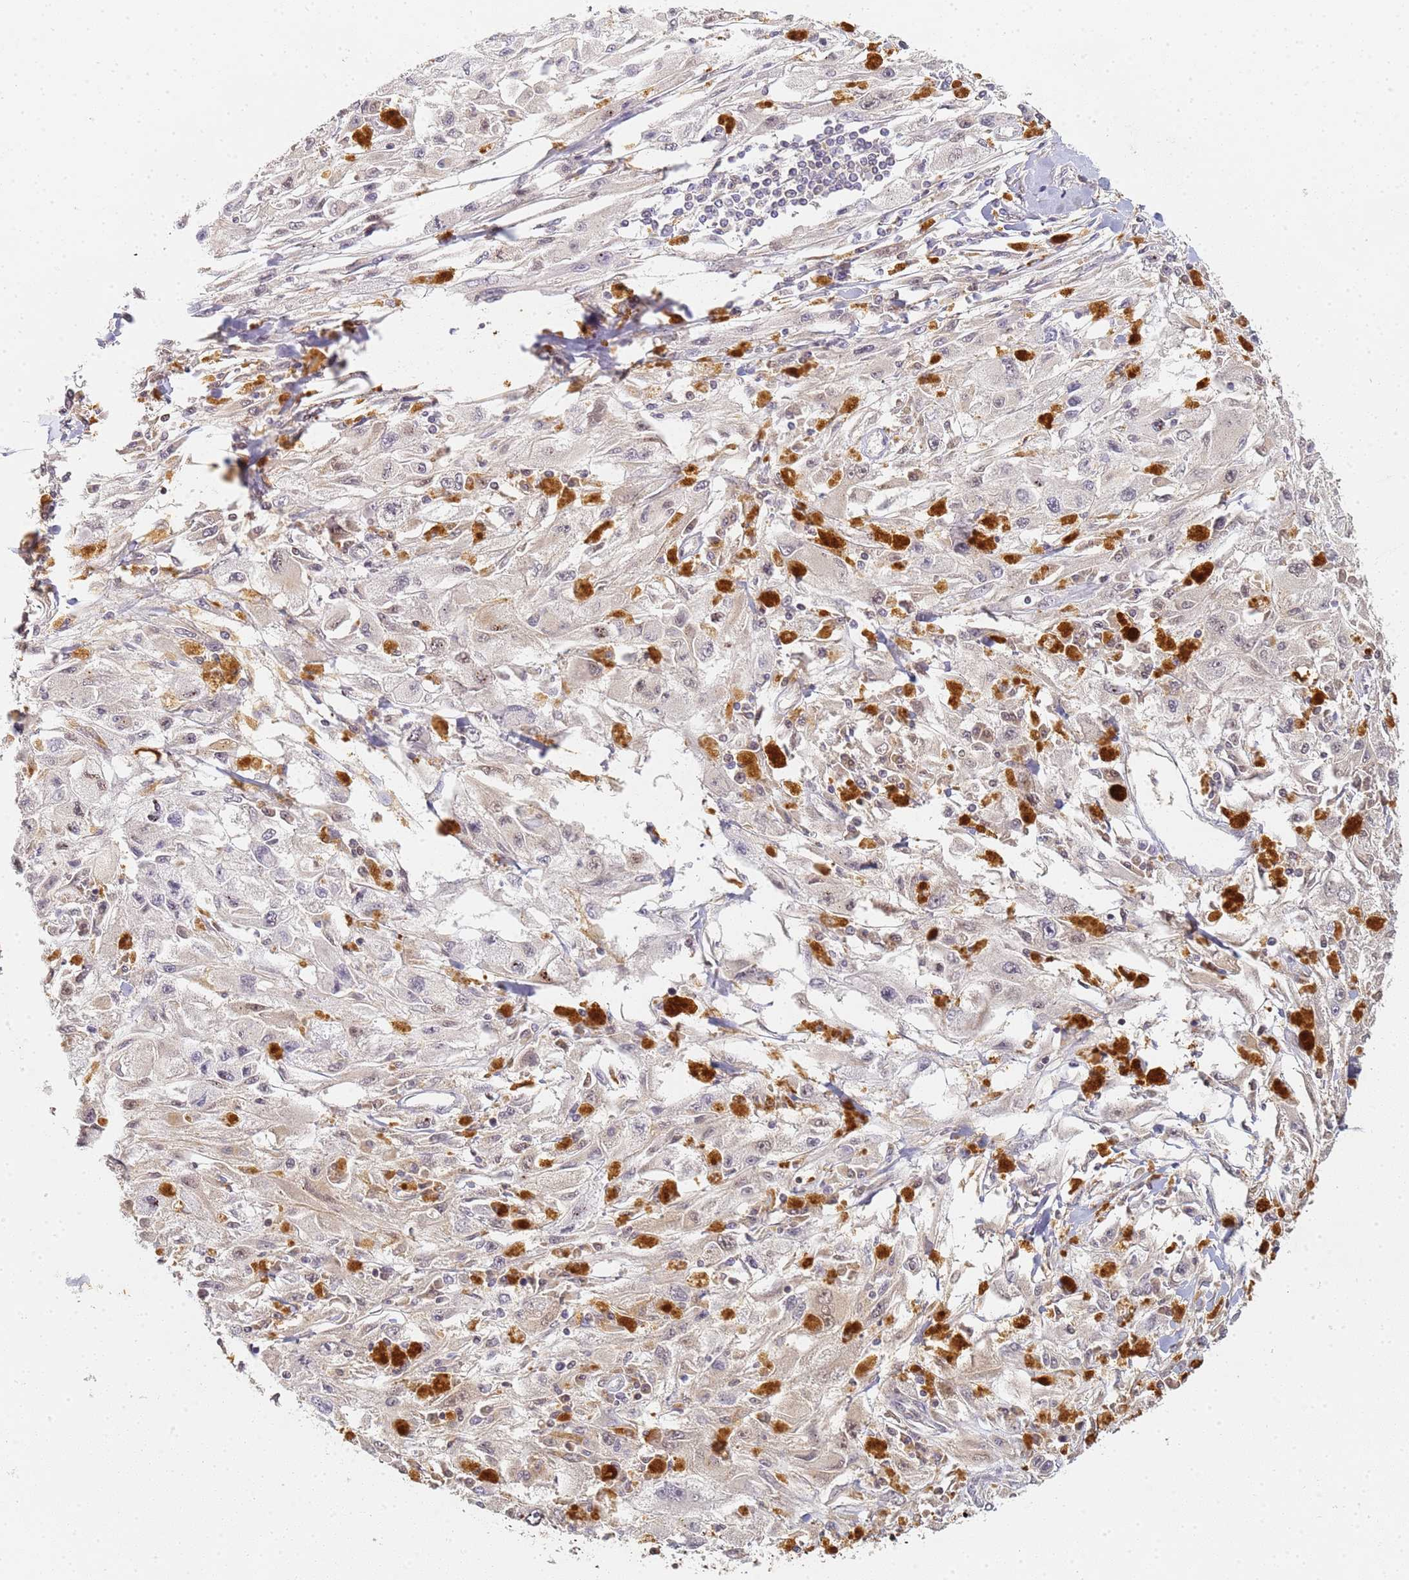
{"staining": {"intensity": "negative", "quantity": "none", "location": "none"}, "tissue": "melanoma", "cell_type": "Tumor cells", "image_type": "cancer", "snomed": [{"axis": "morphology", "description": "Malignant melanoma, Metastatic site"}, {"axis": "topography", "description": "Skin"}], "caption": "Immunohistochemistry (IHC) image of human malignant melanoma (metastatic site) stained for a protein (brown), which displays no positivity in tumor cells.", "gene": "HMCES", "patient": {"sex": "male", "age": 53}}